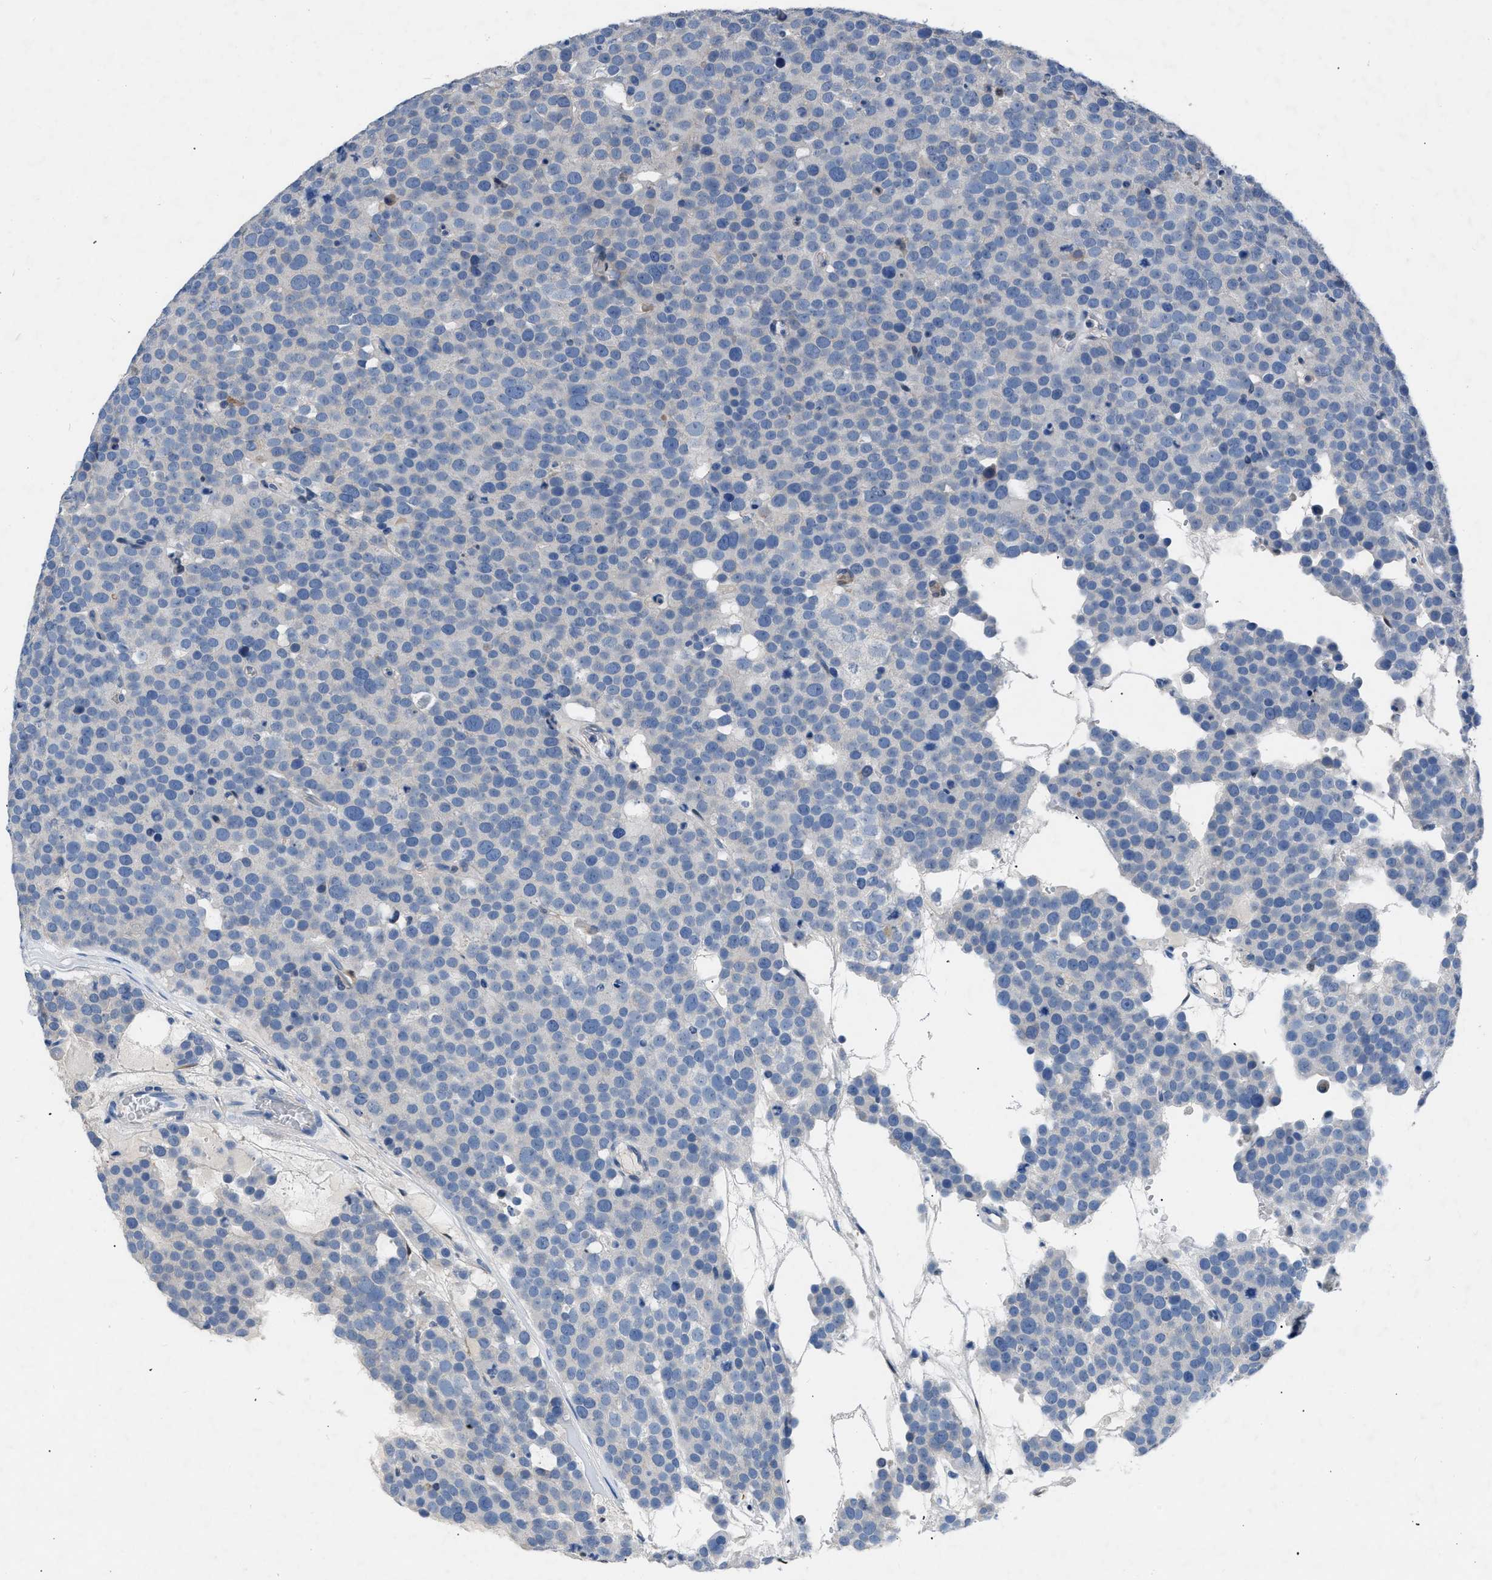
{"staining": {"intensity": "negative", "quantity": "none", "location": "none"}, "tissue": "testis cancer", "cell_type": "Tumor cells", "image_type": "cancer", "snomed": [{"axis": "morphology", "description": "Seminoma, NOS"}, {"axis": "topography", "description": "Testis"}], "caption": "Testis cancer (seminoma) stained for a protein using immunohistochemistry (IHC) exhibits no staining tumor cells.", "gene": "RBP1", "patient": {"sex": "male", "age": 71}}